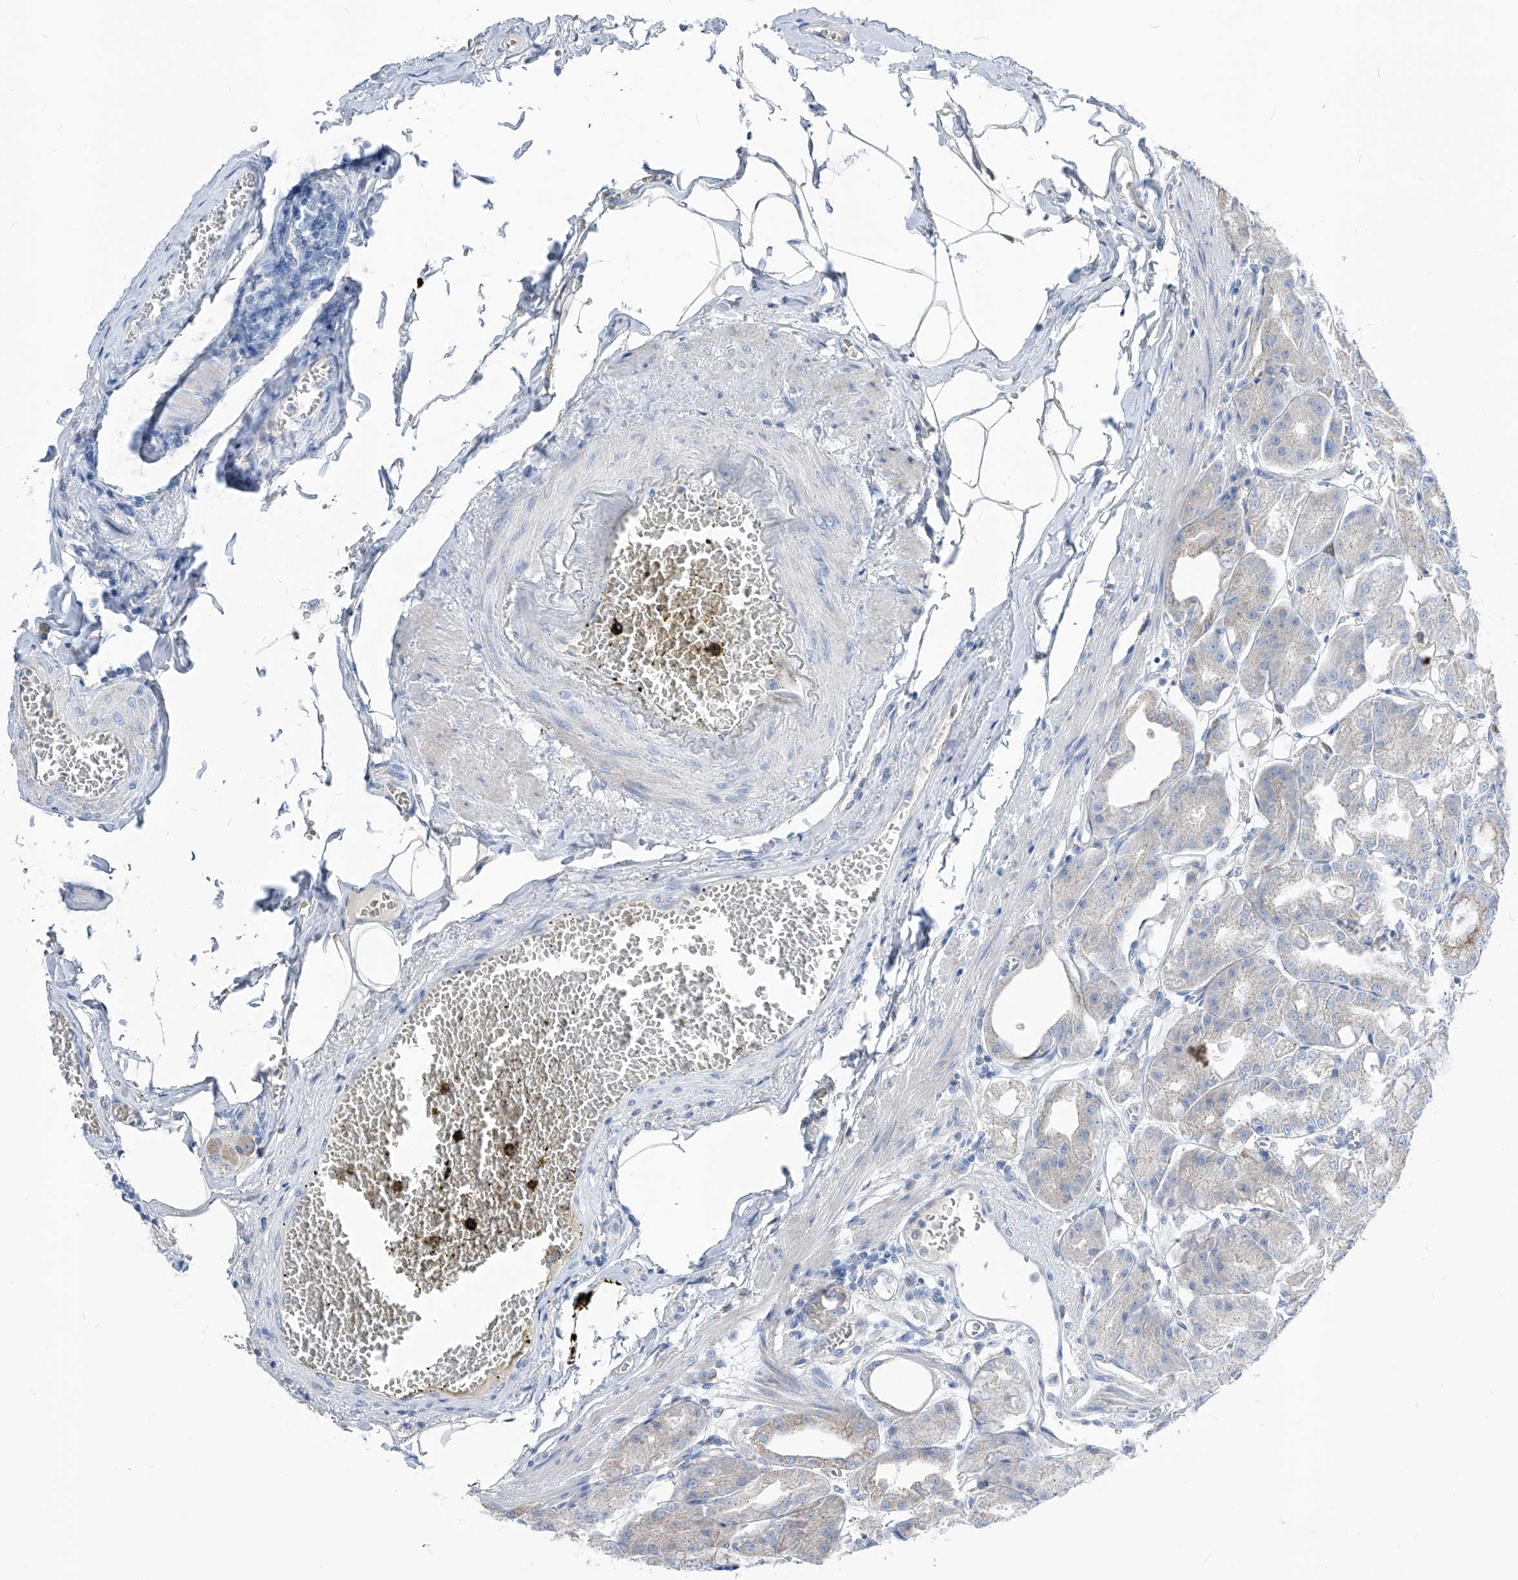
{"staining": {"intensity": "moderate", "quantity": "<25%", "location": "cytoplasmic/membranous"}, "tissue": "stomach", "cell_type": "Glandular cells", "image_type": "normal", "snomed": [{"axis": "morphology", "description": "Normal tissue, NOS"}, {"axis": "topography", "description": "Stomach, lower"}], "caption": "Moderate cytoplasmic/membranous staining is seen in about <25% of glandular cells in normal stomach. The staining was performed using DAB to visualize the protein expression in brown, while the nuclei were stained in blue with hematoxylin (Magnification: 20x).", "gene": "AGPS", "patient": {"sex": "male", "age": 71}}